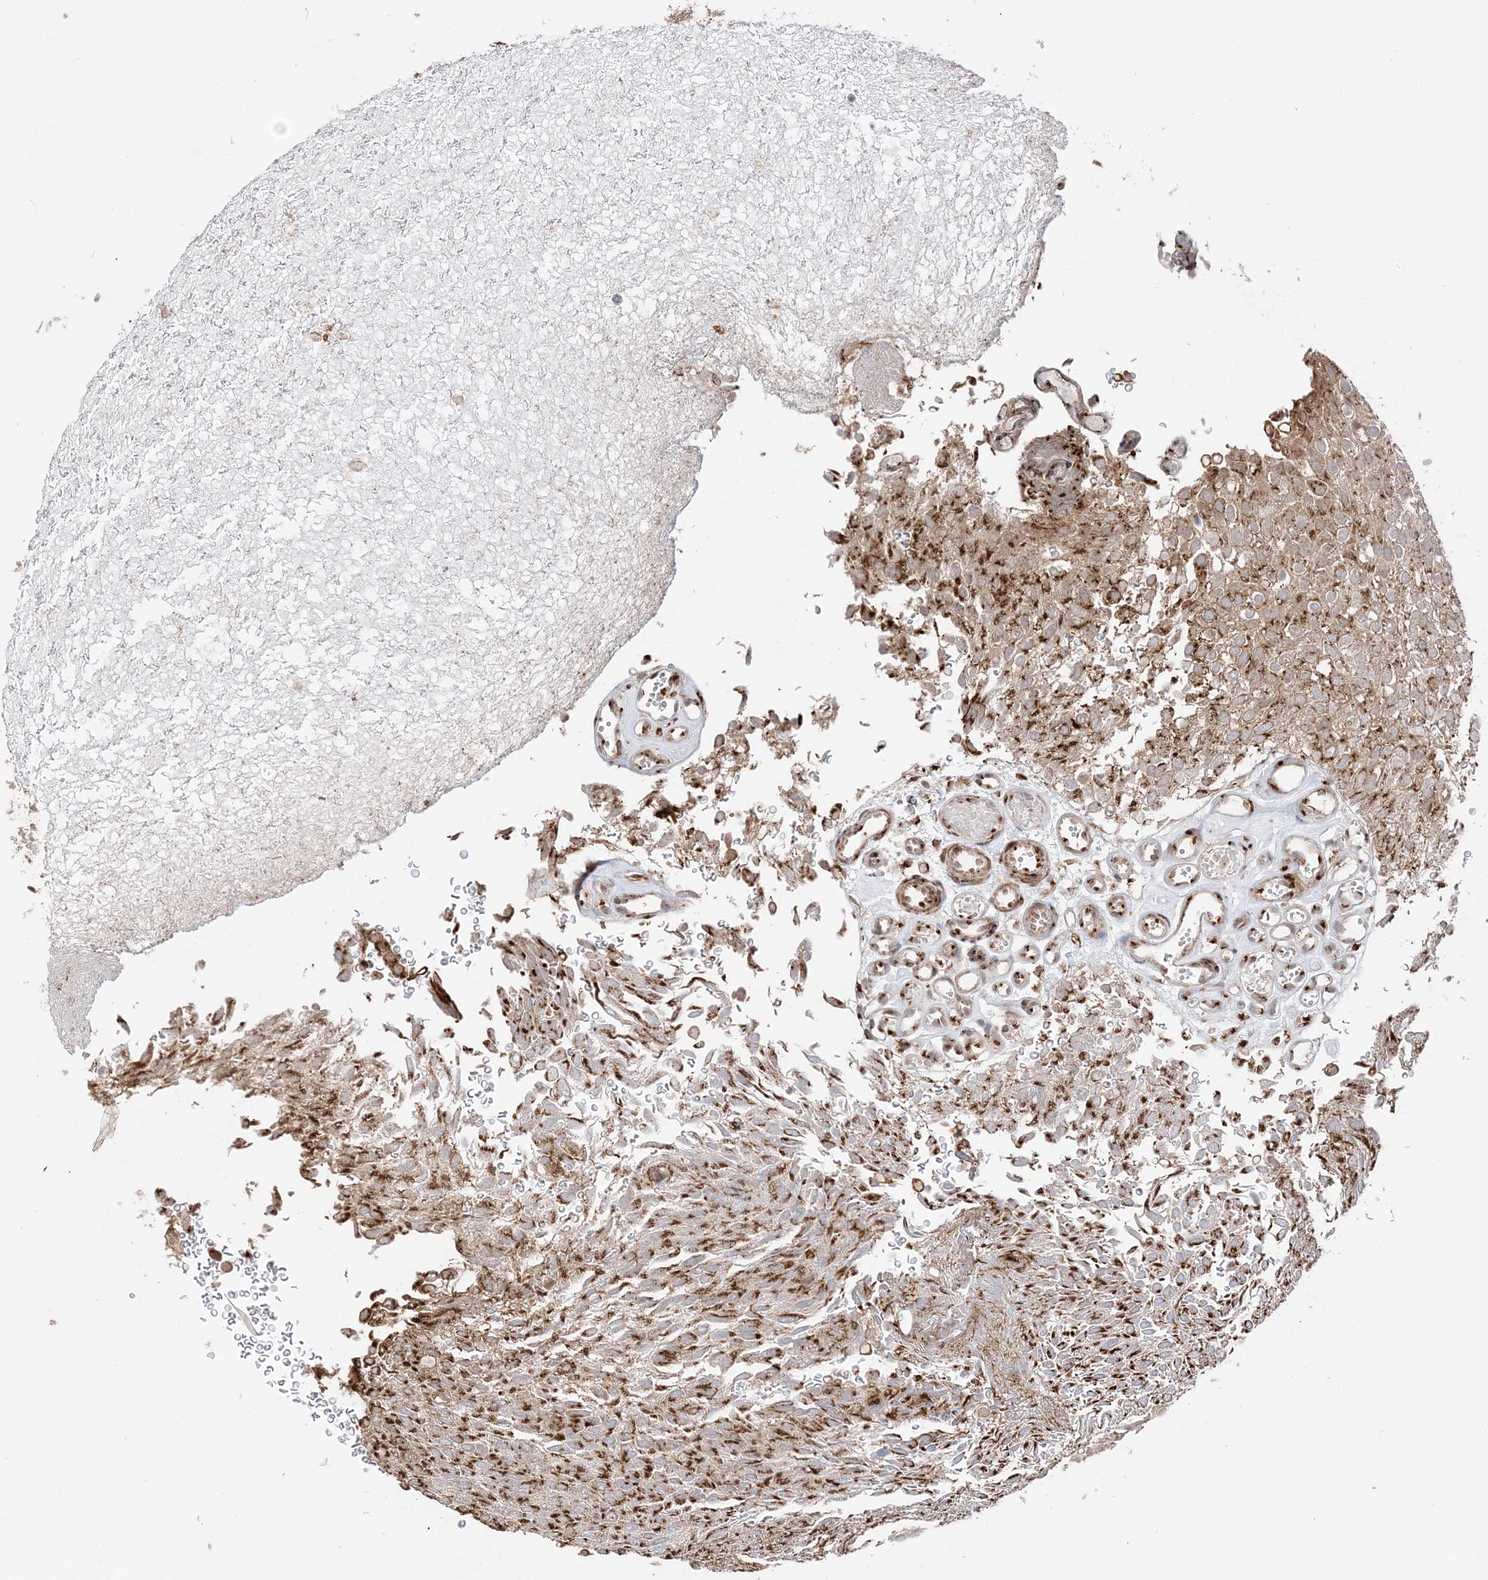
{"staining": {"intensity": "strong", "quantity": "25%-75%", "location": "cytoplasmic/membranous"}, "tissue": "urothelial cancer", "cell_type": "Tumor cells", "image_type": "cancer", "snomed": [{"axis": "morphology", "description": "Urothelial carcinoma, Low grade"}, {"axis": "topography", "description": "Urinary bladder"}], "caption": "Brown immunohistochemical staining in human urothelial carcinoma (low-grade) exhibits strong cytoplasmic/membranous staining in approximately 25%-75% of tumor cells.", "gene": "TMED10", "patient": {"sex": "male", "age": 78}}